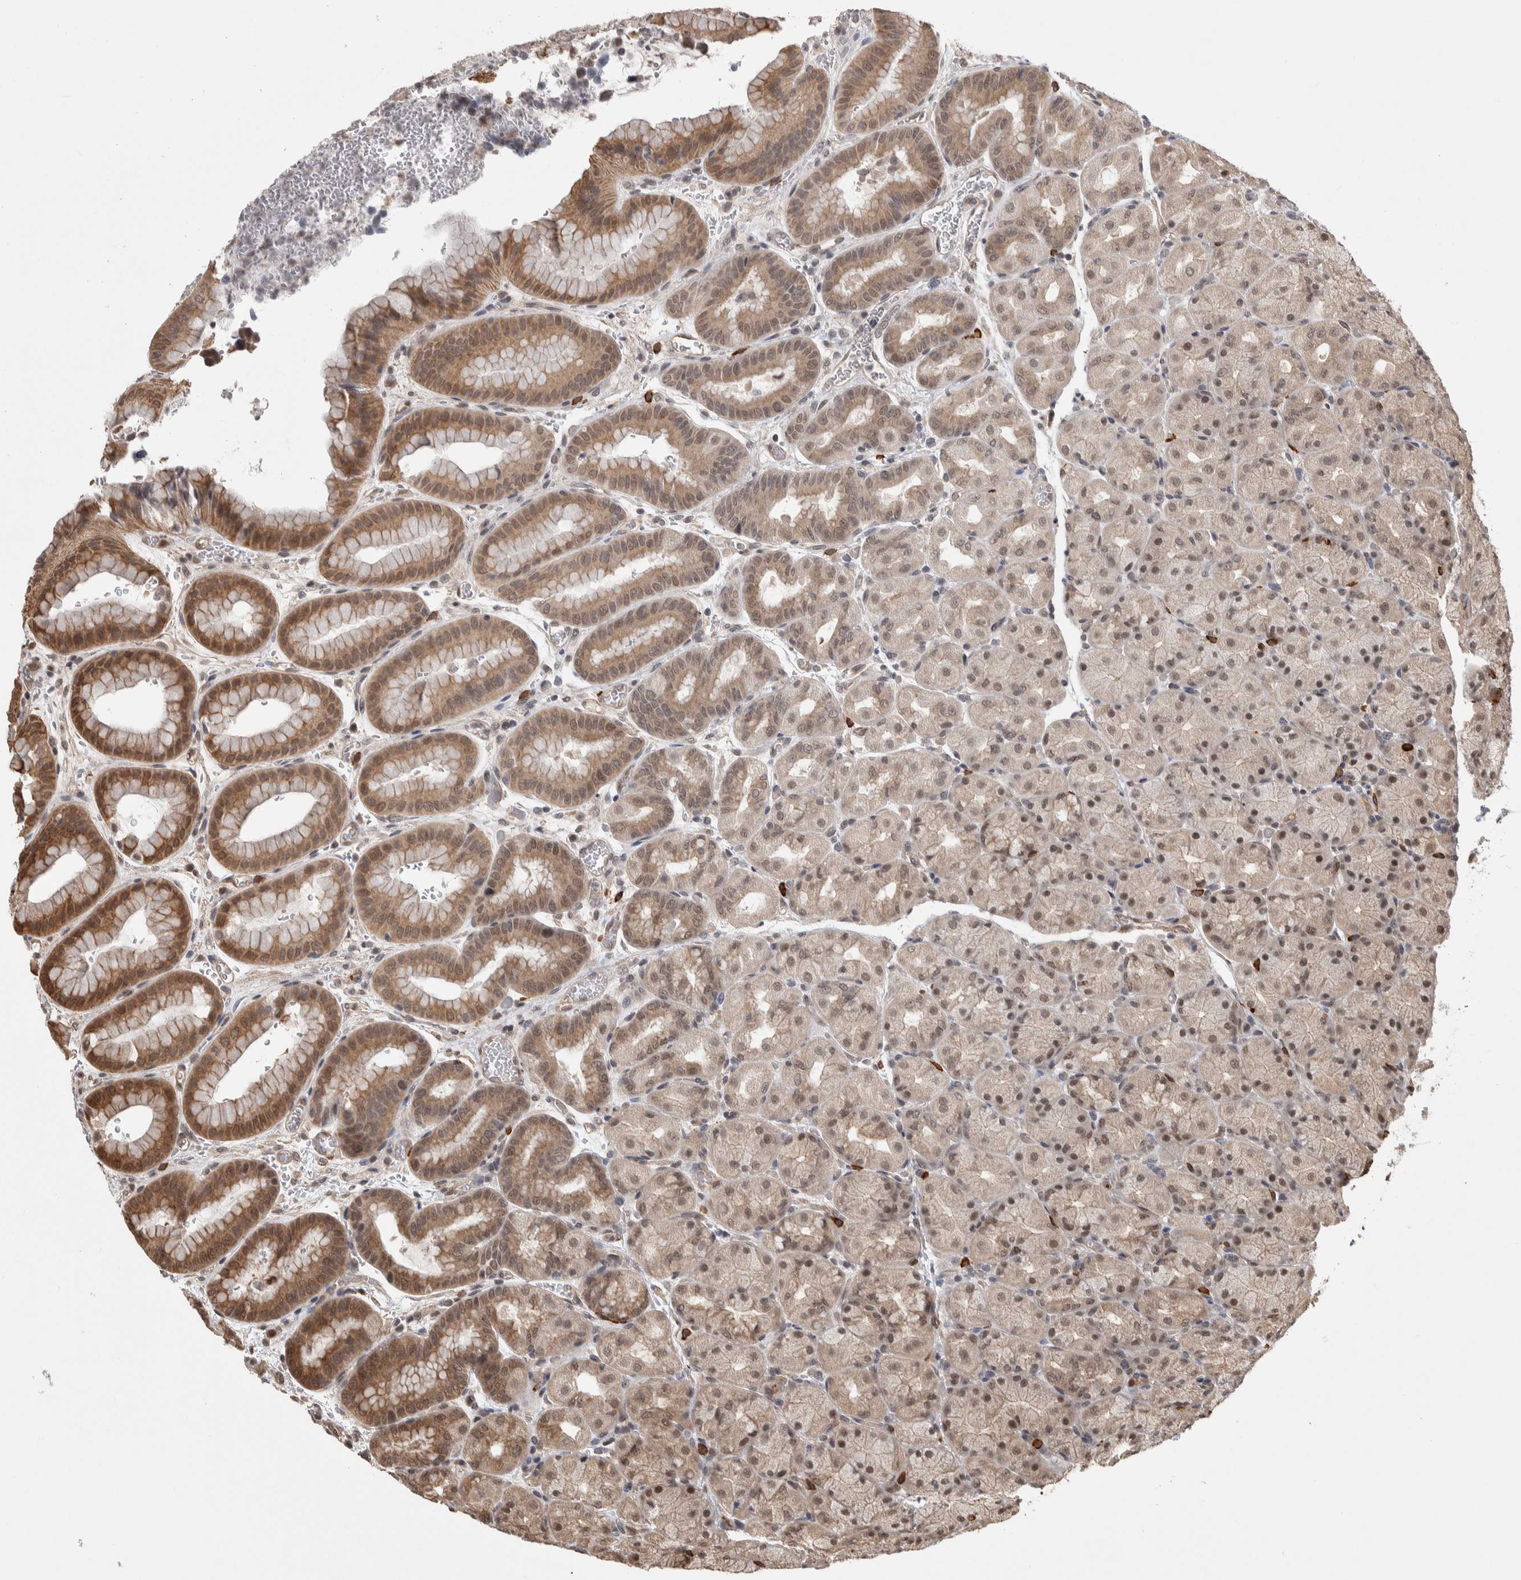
{"staining": {"intensity": "moderate", "quantity": ">75%", "location": "cytoplasmic/membranous,nuclear"}, "tissue": "stomach", "cell_type": "Glandular cells", "image_type": "normal", "snomed": [{"axis": "morphology", "description": "Normal tissue, NOS"}, {"axis": "morphology", "description": "Carcinoid, malignant, NOS"}, {"axis": "topography", "description": "Stomach, upper"}], "caption": "Immunohistochemistry (IHC) photomicrograph of benign stomach: human stomach stained using IHC shows medium levels of moderate protein expression localized specifically in the cytoplasmic/membranous,nuclear of glandular cells, appearing as a cytoplasmic/membranous,nuclear brown color.", "gene": "ZNF592", "patient": {"sex": "male", "age": 39}}